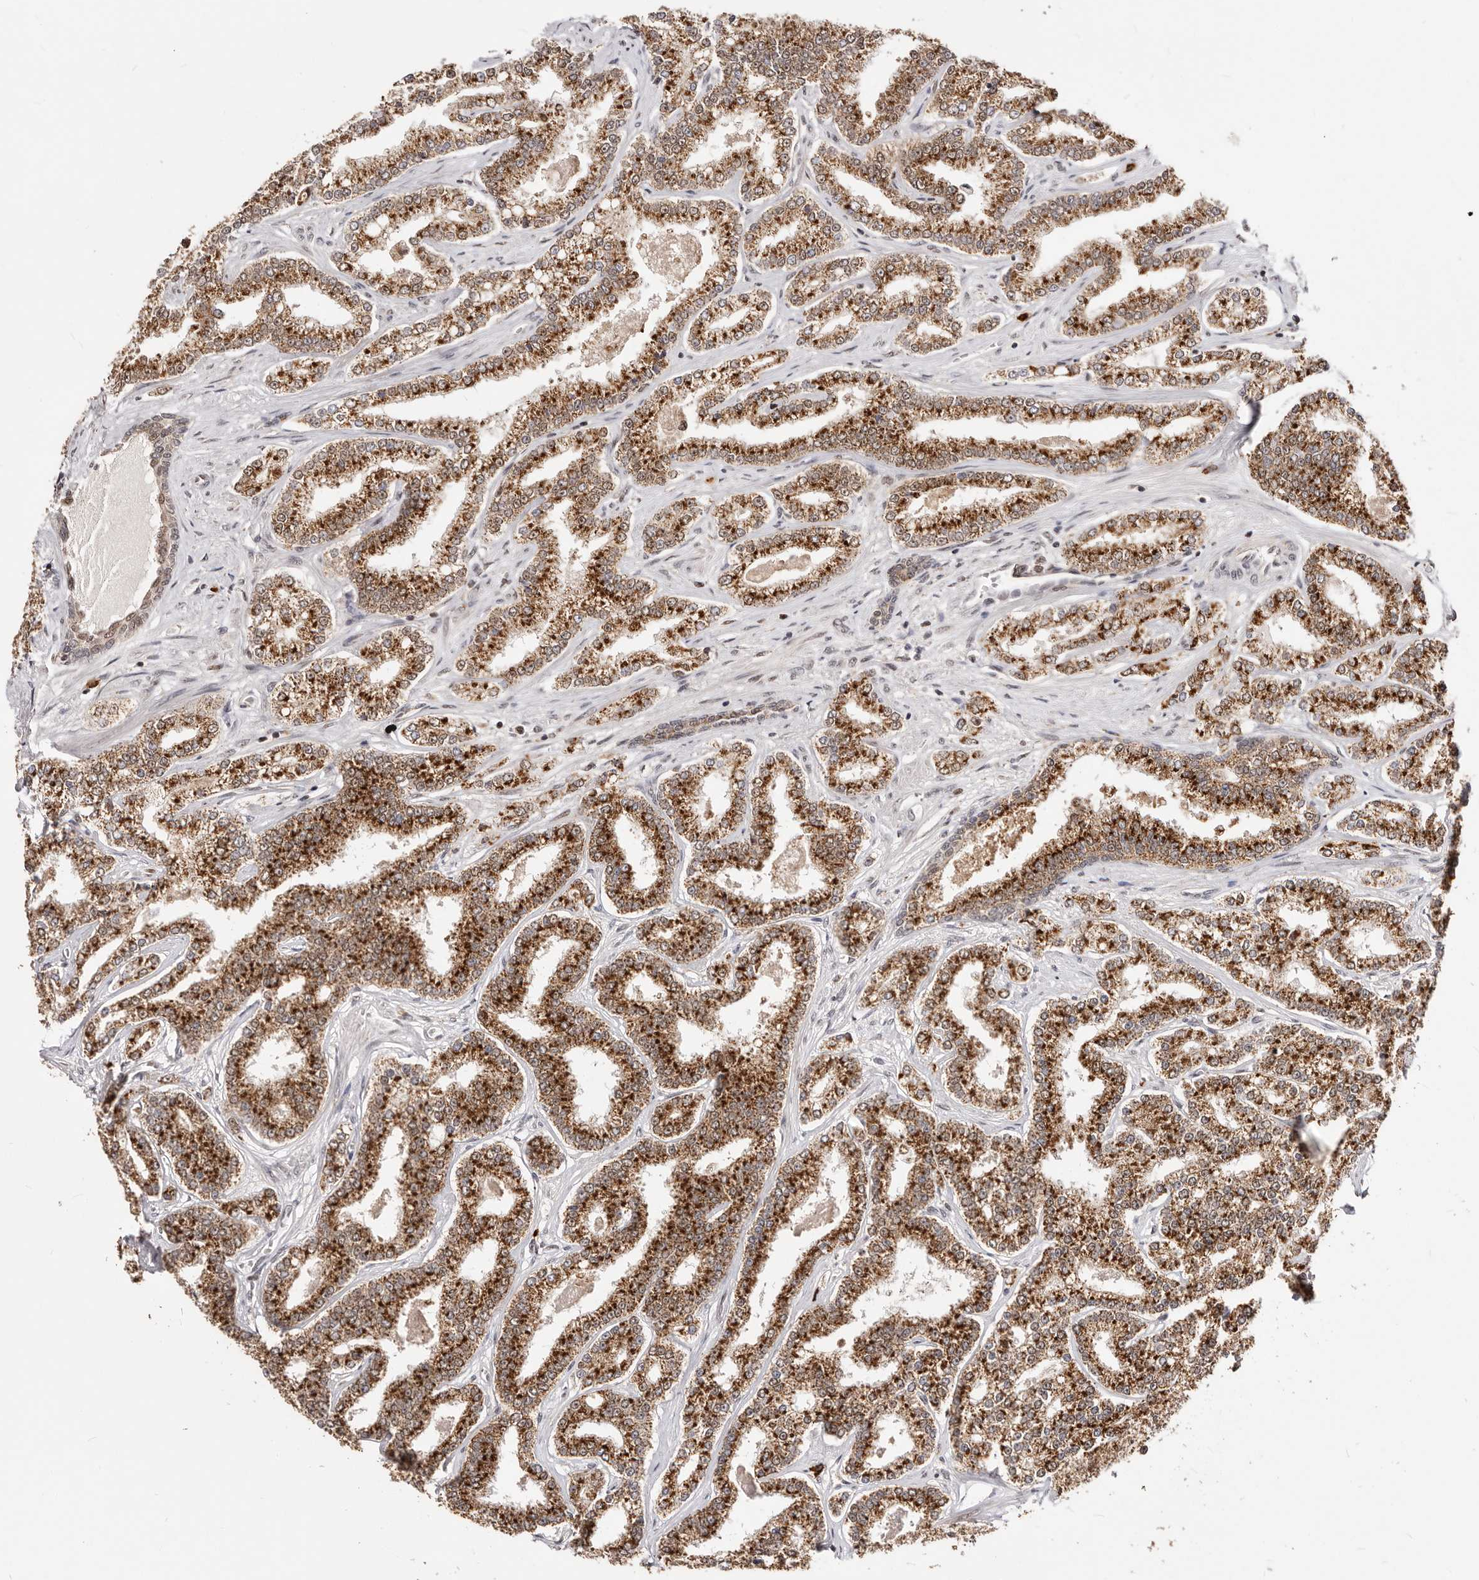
{"staining": {"intensity": "strong", "quantity": ">75%", "location": "cytoplasmic/membranous,nuclear"}, "tissue": "prostate cancer", "cell_type": "Tumor cells", "image_type": "cancer", "snomed": [{"axis": "morphology", "description": "Normal tissue, NOS"}, {"axis": "morphology", "description": "Adenocarcinoma, High grade"}, {"axis": "topography", "description": "Prostate"}], "caption": "An IHC micrograph of tumor tissue is shown. Protein staining in brown labels strong cytoplasmic/membranous and nuclear positivity in prostate adenocarcinoma (high-grade) within tumor cells.", "gene": "SEC14L1", "patient": {"sex": "male", "age": 83}}